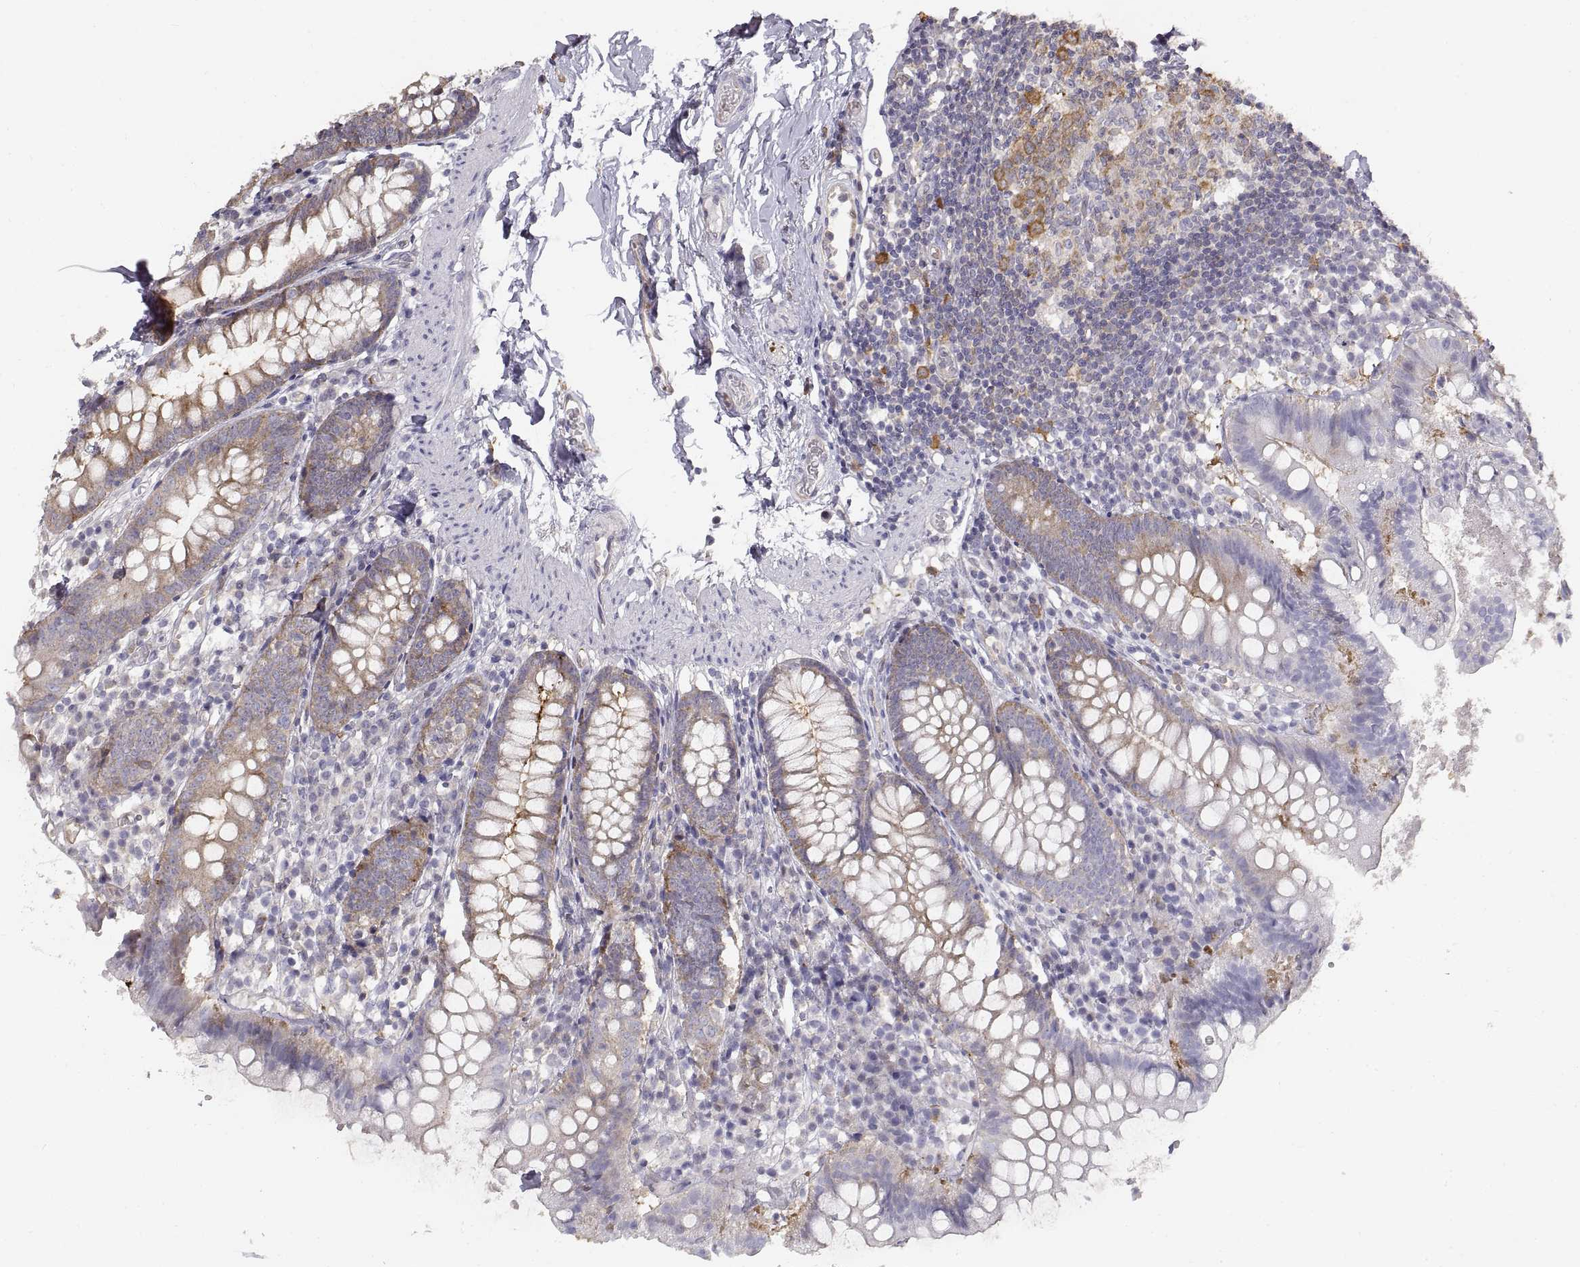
{"staining": {"intensity": "moderate", "quantity": "<25%", "location": "cytoplasmic/membranous"}, "tissue": "small intestine", "cell_type": "Glandular cells", "image_type": "normal", "snomed": [{"axis": "morphology", "description": "Normal tissue, NOS"}, {"axis": "topography", "description": "Small intestine"}], "caption": "This photomicrograph displays normal small intestine stained with immunohistochemistry (IHC) to label a protein in brown. The cytoplasmic/membranous of glandular cells show moderate positivity for the protein. Nuclei are counter-stained blue.", "gene": "HSP90AB1", "patient": {"sex": "female", "age": 90}}